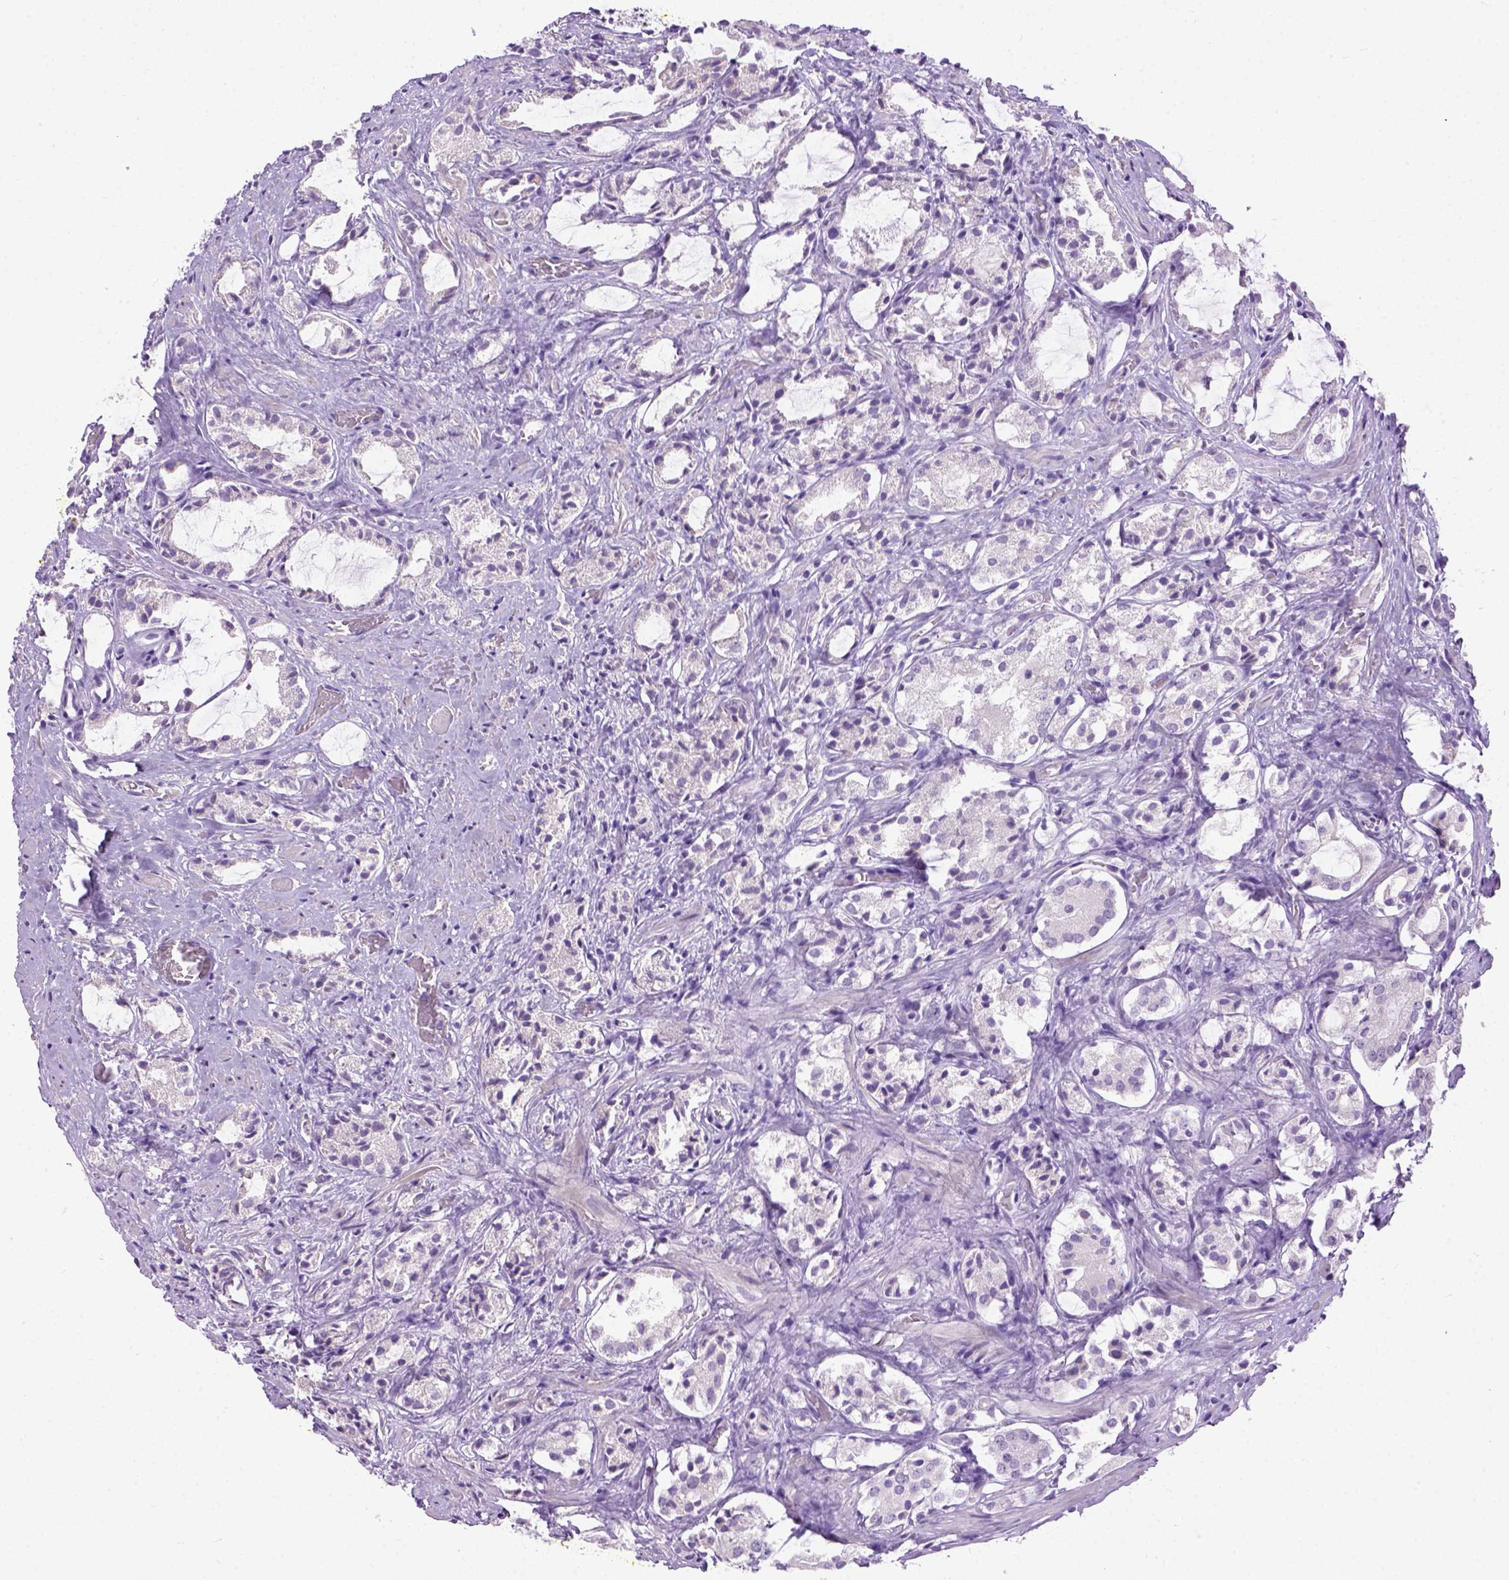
{"staining": {"intensity": "negative", "quantity": "none", "location": "none"}, "tissue": "prostate cancer", "cell_type": "Tumor cells", "image_type": "cancer", "snomed": [{"axis": "morphology", "description": "Adenocarcinoma, NOS"}, {"axis": "topography", "description": "Prostate"}], "caption": "This is a histopathology image of immunohistochemistry staining of prostate cancer (adenocarcinoma), which shows no expression in tumor cells.", "gene": "UTP4", "patient": {"sex": "male", "age": 66}}